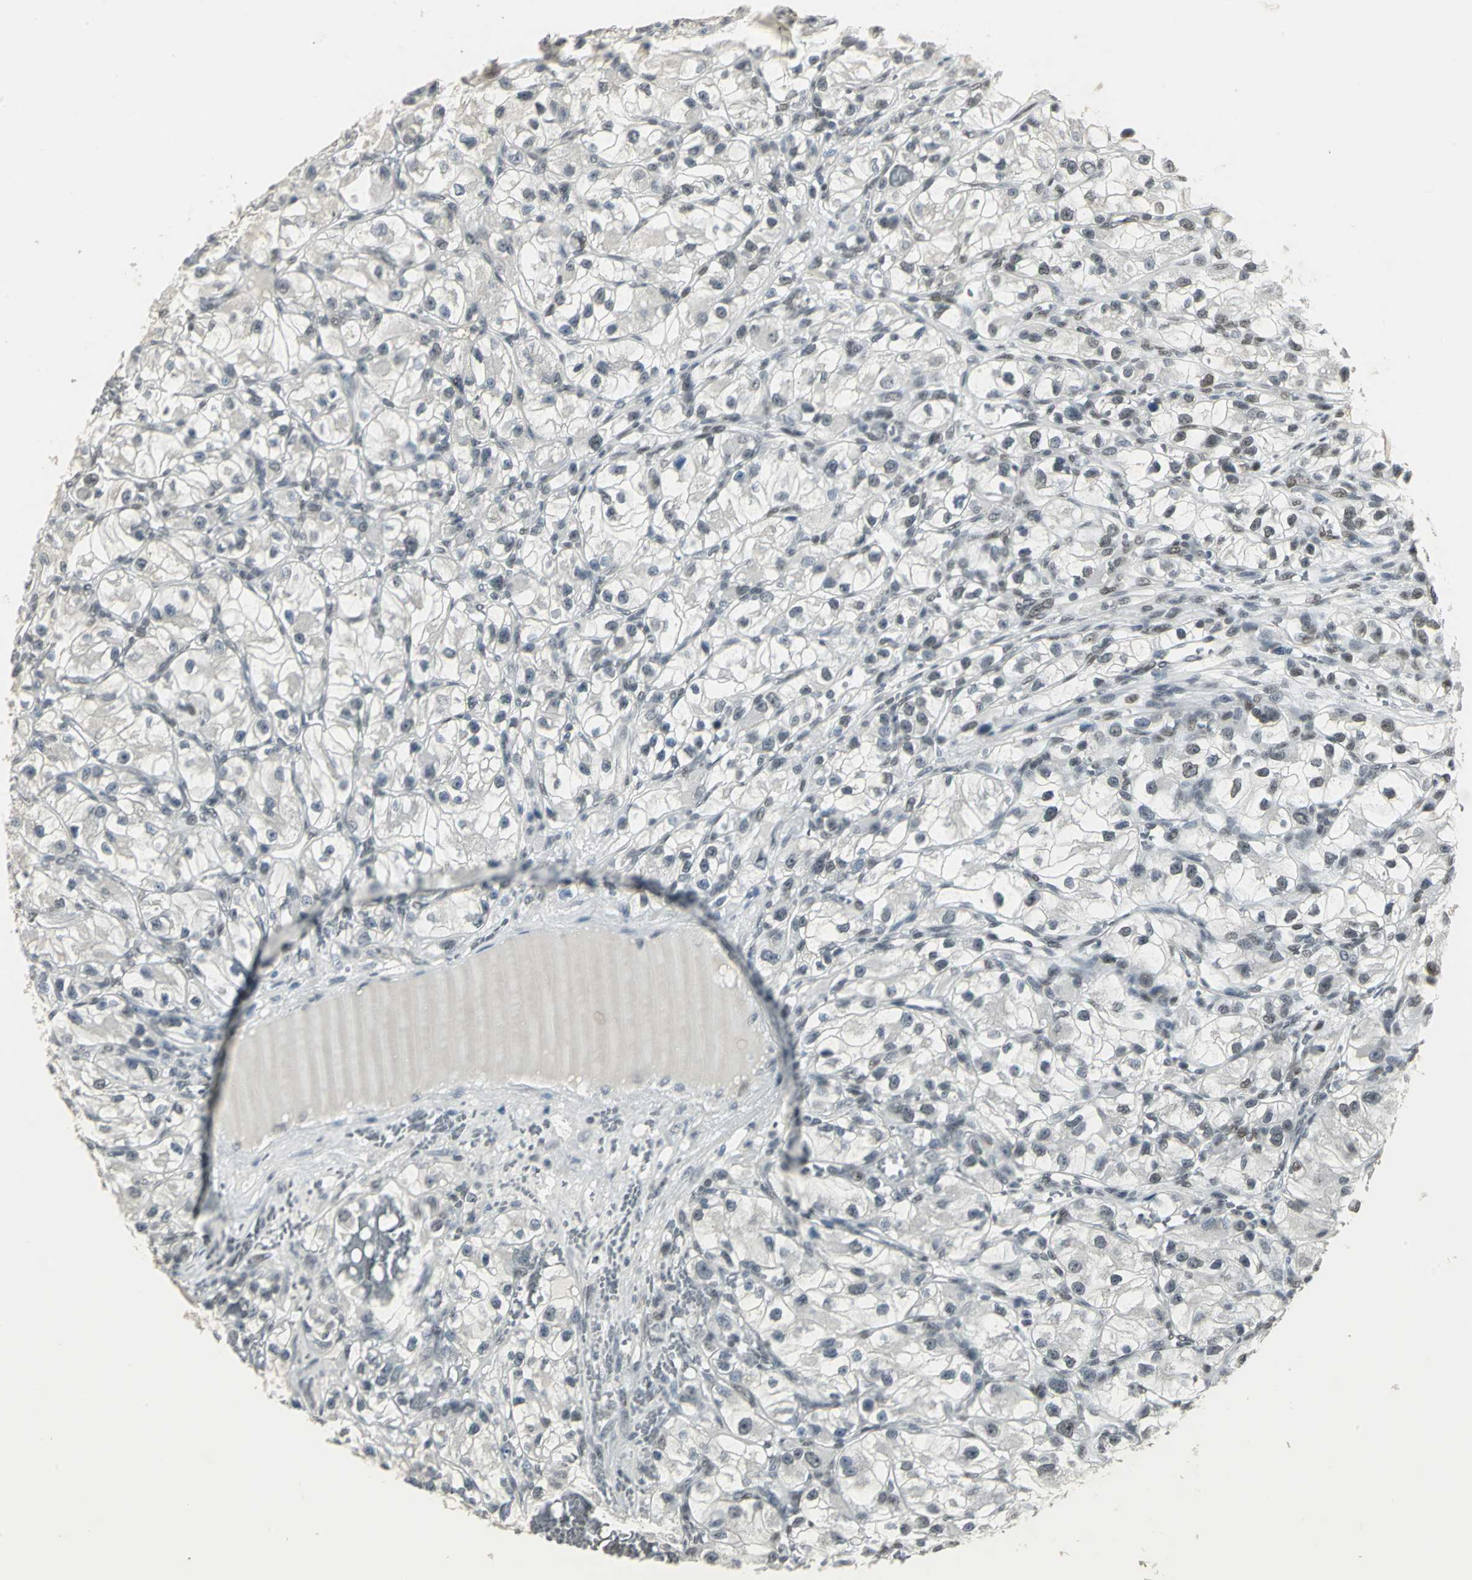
{"staining": {"intensity": "moderate", "quantity": "25%-75%", "location": "nuclear"}, "tissue": "renal cancer", "cell_type": "Tumor cells", "image_type": "cancer", "snomed": [{"axis": "morphology", "description": "Adenocarcinoma, NOS"}, {"axis": "topography", "description": "Kidney"}], "caption": "Protein staining of renal adenocarcinoma tissue exhibits moderate nuclear positivity in approximately 25%-75% of tumor cells.", "gene": "CBX3", "patient": {"sex": "female", "age": 57}}